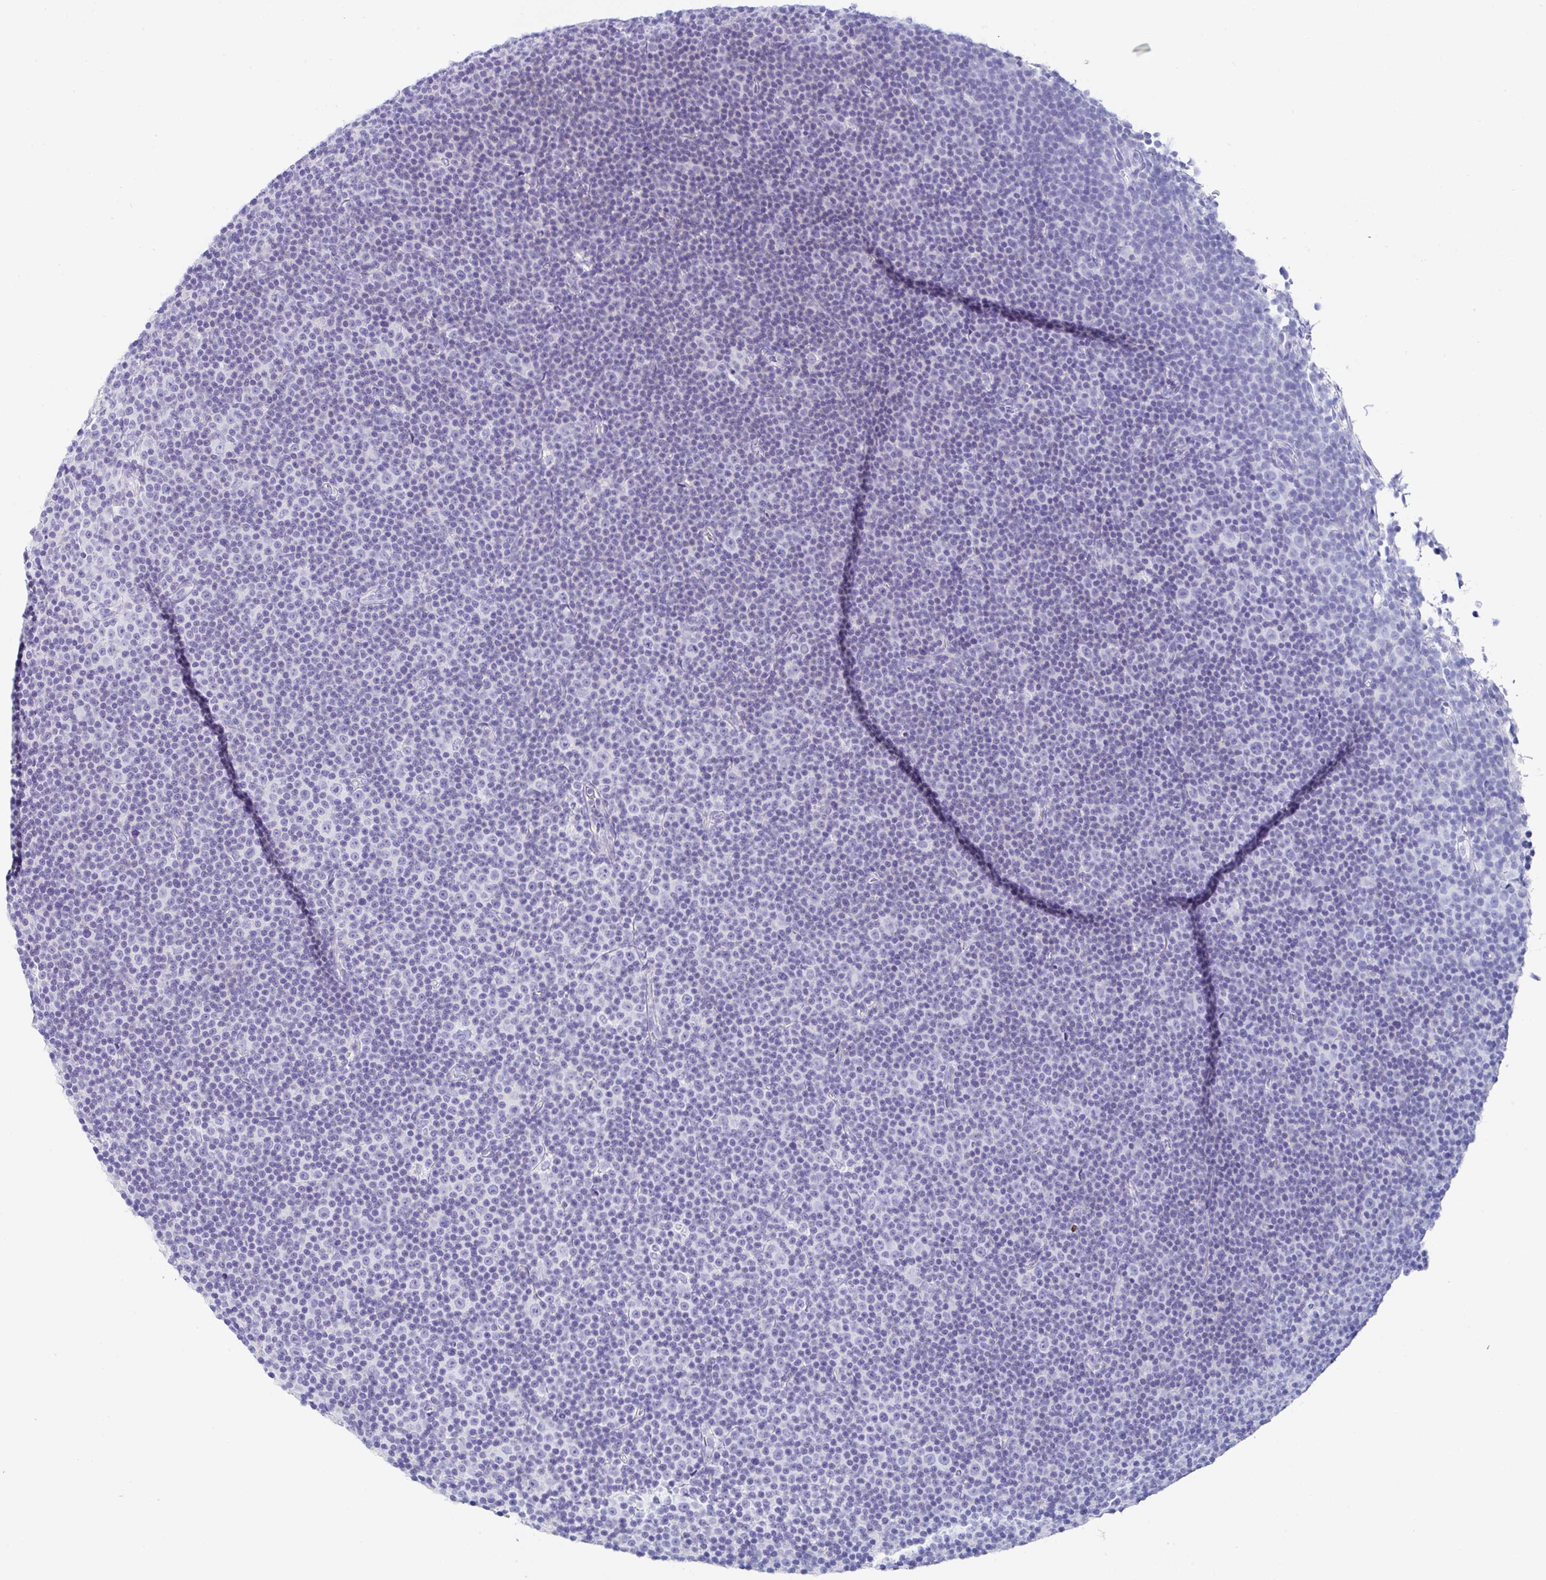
{"staining": {"intensity": "negative", "quantity": "none", "location": "none"}, "tissue": "lymphoma", "cell_type": "Tumor cells", "image_type": "cancer", "snomed": [{"axis": "morphology", "description": "Malignant lymphoma, non-Hodgkin's type, Low grade"}, {"axis": "topography", "description": "Lymph node"}], "caption": "IHC histopathology image of lymphoma stained for a protein (brown), which demonstrates no expression in tumor cells.", "gene": "UGT3A1", "patient": {"sex": "female", "age": 67}}